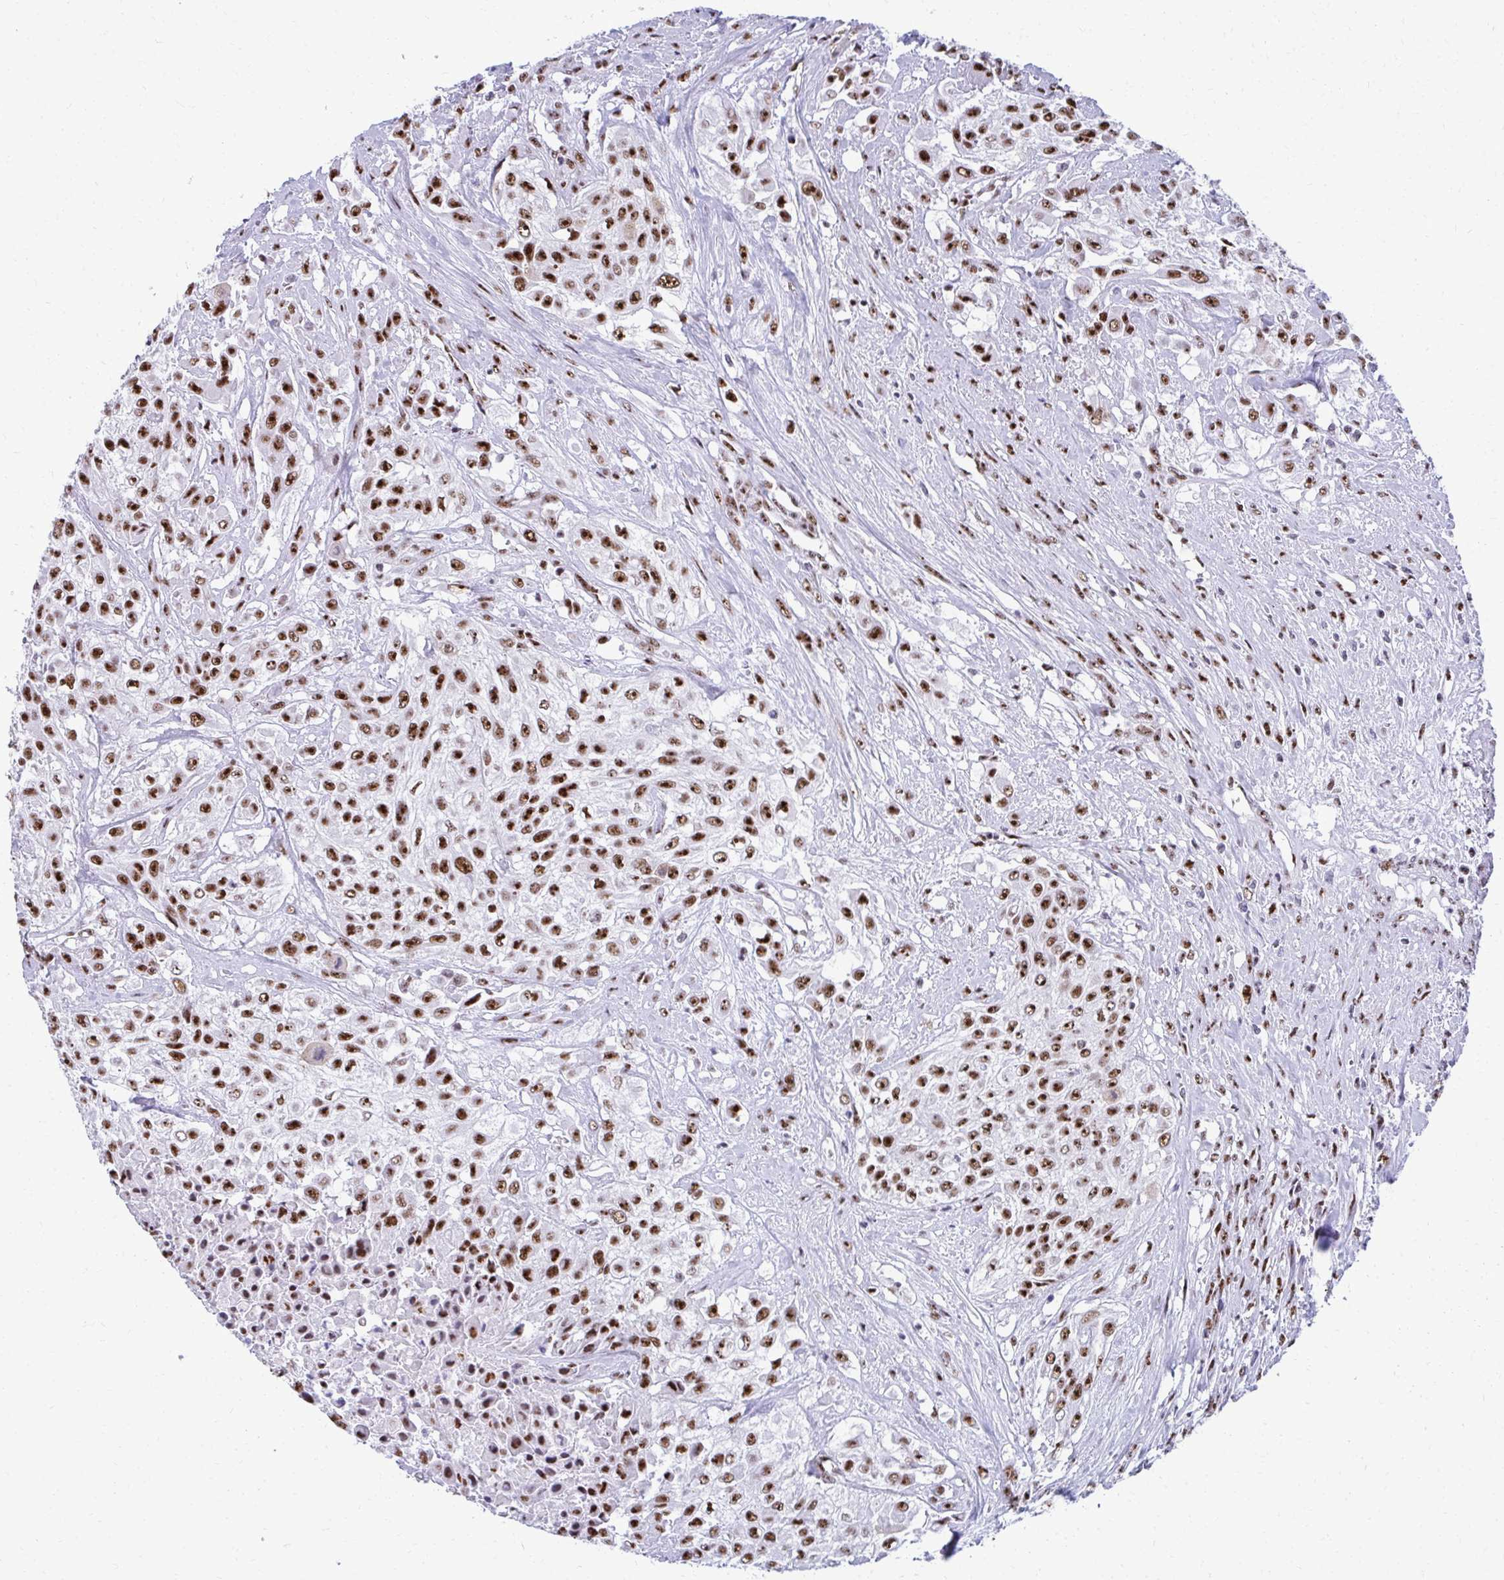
{"staining": {"intensity": "strong", "quantity": ">75%", "location": "nuclear"}, "tissue": "urothelial cancer", "cell_type": "Tumor cells", "image_type": "cancer", "snomed": [{"axis": "morphology", "description": "Urothelial carcinoma, High grade"}, {"axis": "topography", "description": "Urinary bladder"}], "caption": "Urothelial cancer stained with a protein marker displays strong staining in tumor cells.", "gene": "PELP1", "patient": {"sex": "male", "age": 57}}